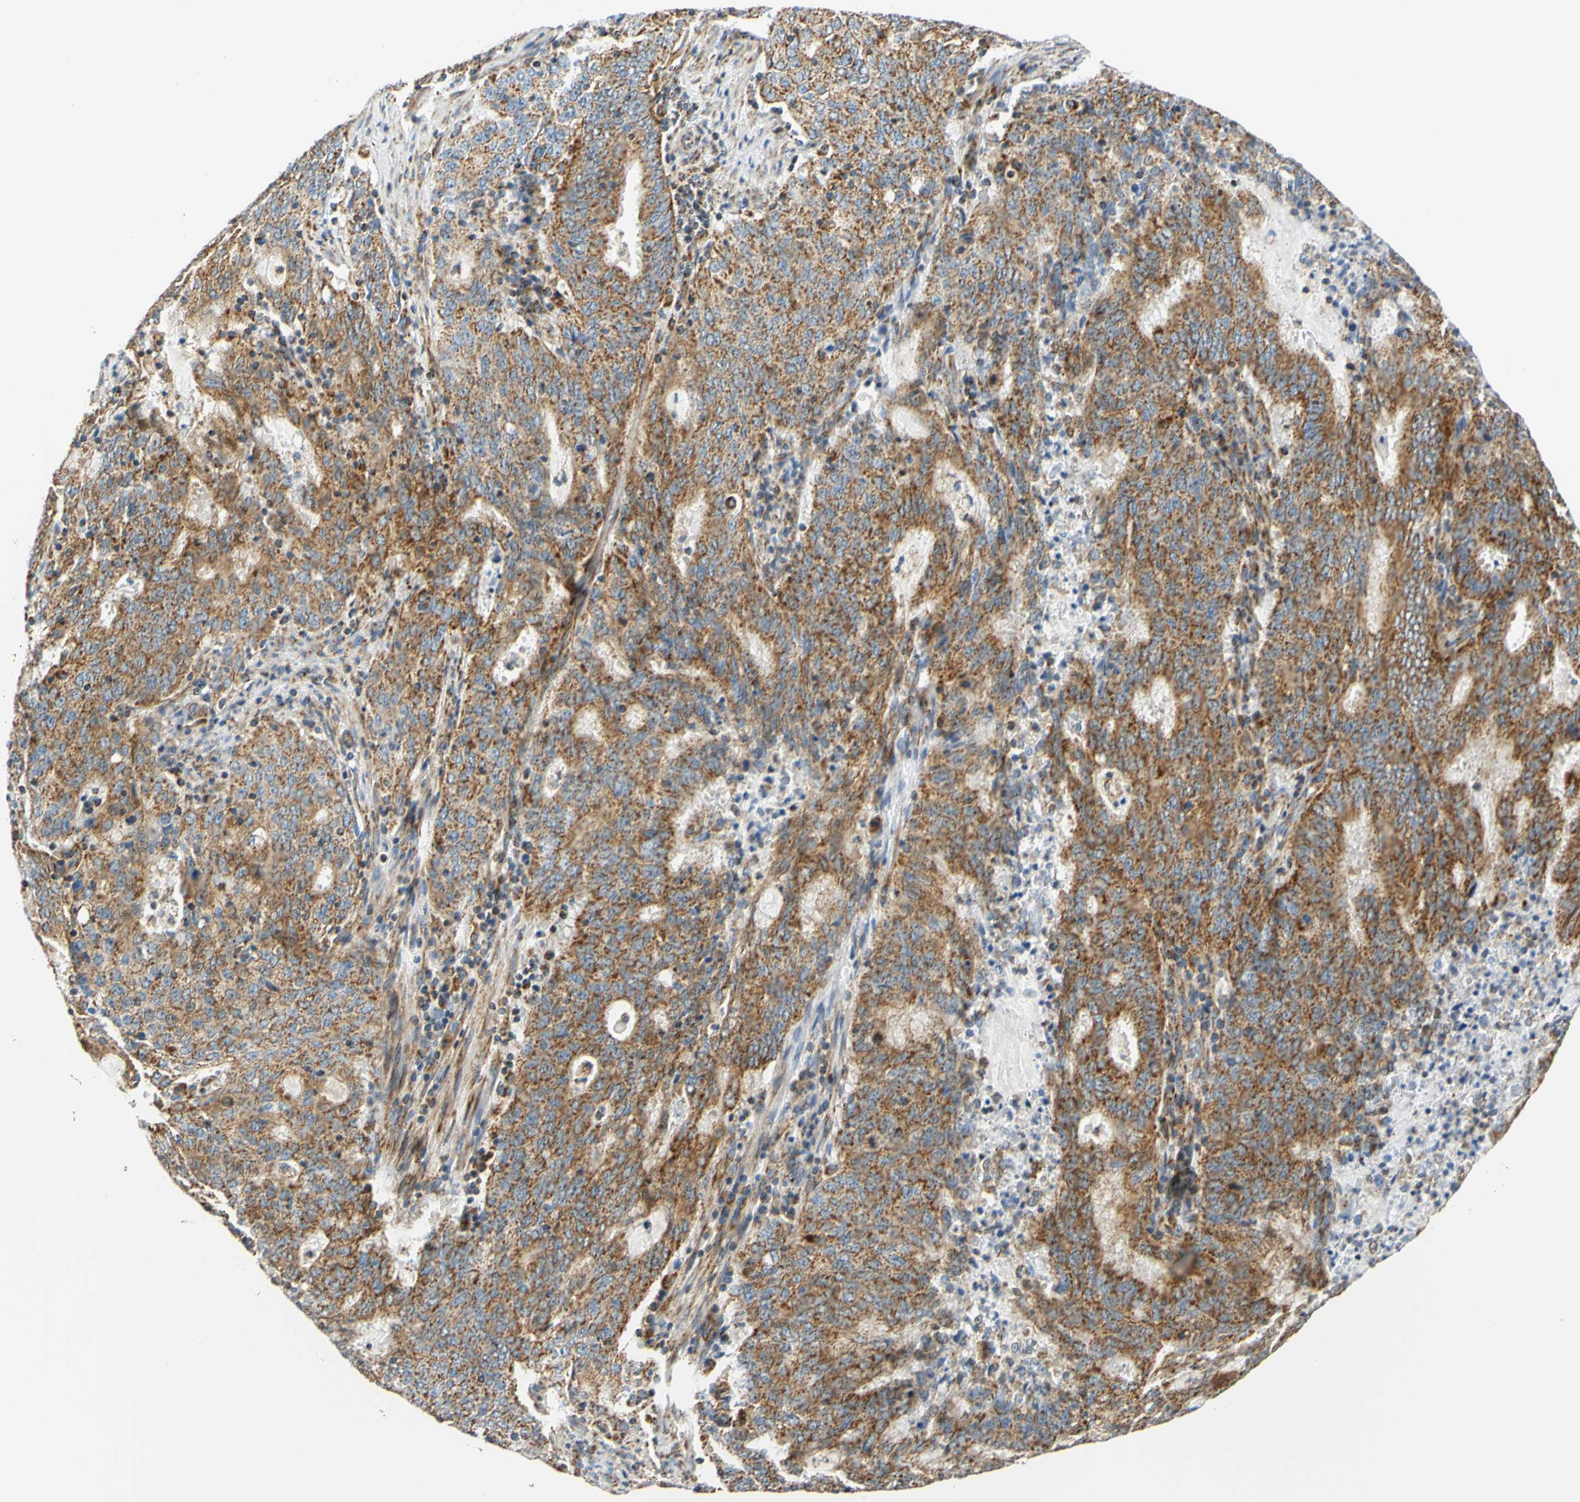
{"staining": {"intensity": "moderate", "quantity": ">75%", "location": "cytoplasmic/membranous"}, "tissue": "cervical cancer", "cell_type": "Tumor cells", "image_type": "cancer", "snomed": [{"axis": "morphology", "description": "Adenocarcinoma, NOS"}, {"axis": "topography", "description": "Cervix"}], "caption": "The histopathology image demonstrates immunohistochemical staining of cervical cancer (adenocarcinoma). There is moderate cytoplasmic/membranous positivity is appreciated in about >75% of tumor cells.", "gene": "MAVS", "patient": {"sex": "female", "age": 44}}